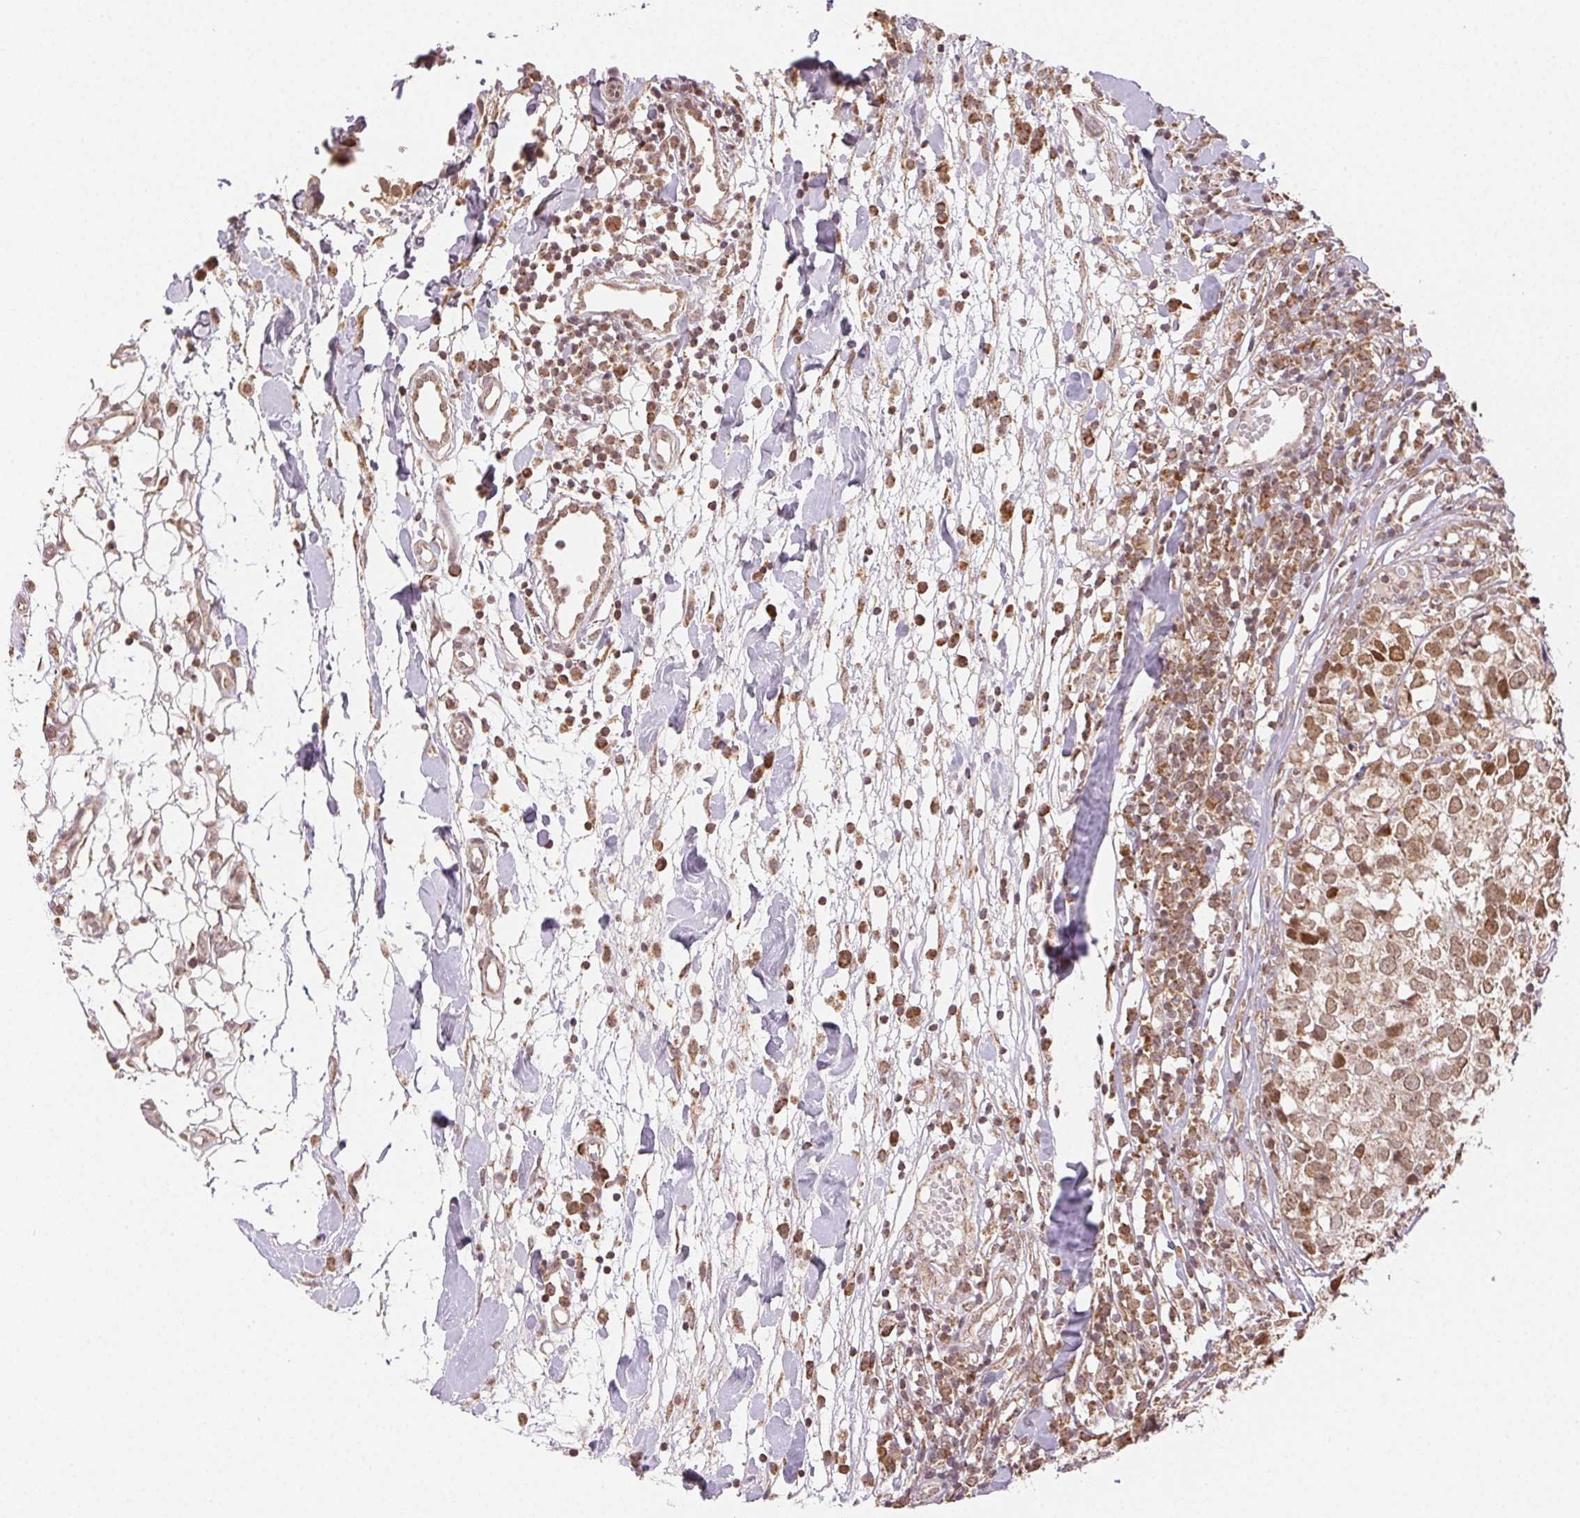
{"staining": {"intensity": "moderate", "quantity": ">75%", "location": "nuclear"}, "tissue": "breast cancer", "cell_type": "Tumor cells", "image_type": "cancer", "snomed": [{"axis": "morphology", "description": "Duct carcinoma"}, {"axis": "topography", "description": "Breast"}], "caption": "Brown immunohistochemical staining in breast infiltrating ductal carcinoma reveals moderate nuclear staining in approximately >75% of tumor cells. (DAB (3,3'-diaminobenzidine) IHC with brightfield microscopy, high magnification).", "gene": "PIWIL4", "patient": {"sex": "female", "age": 30}}